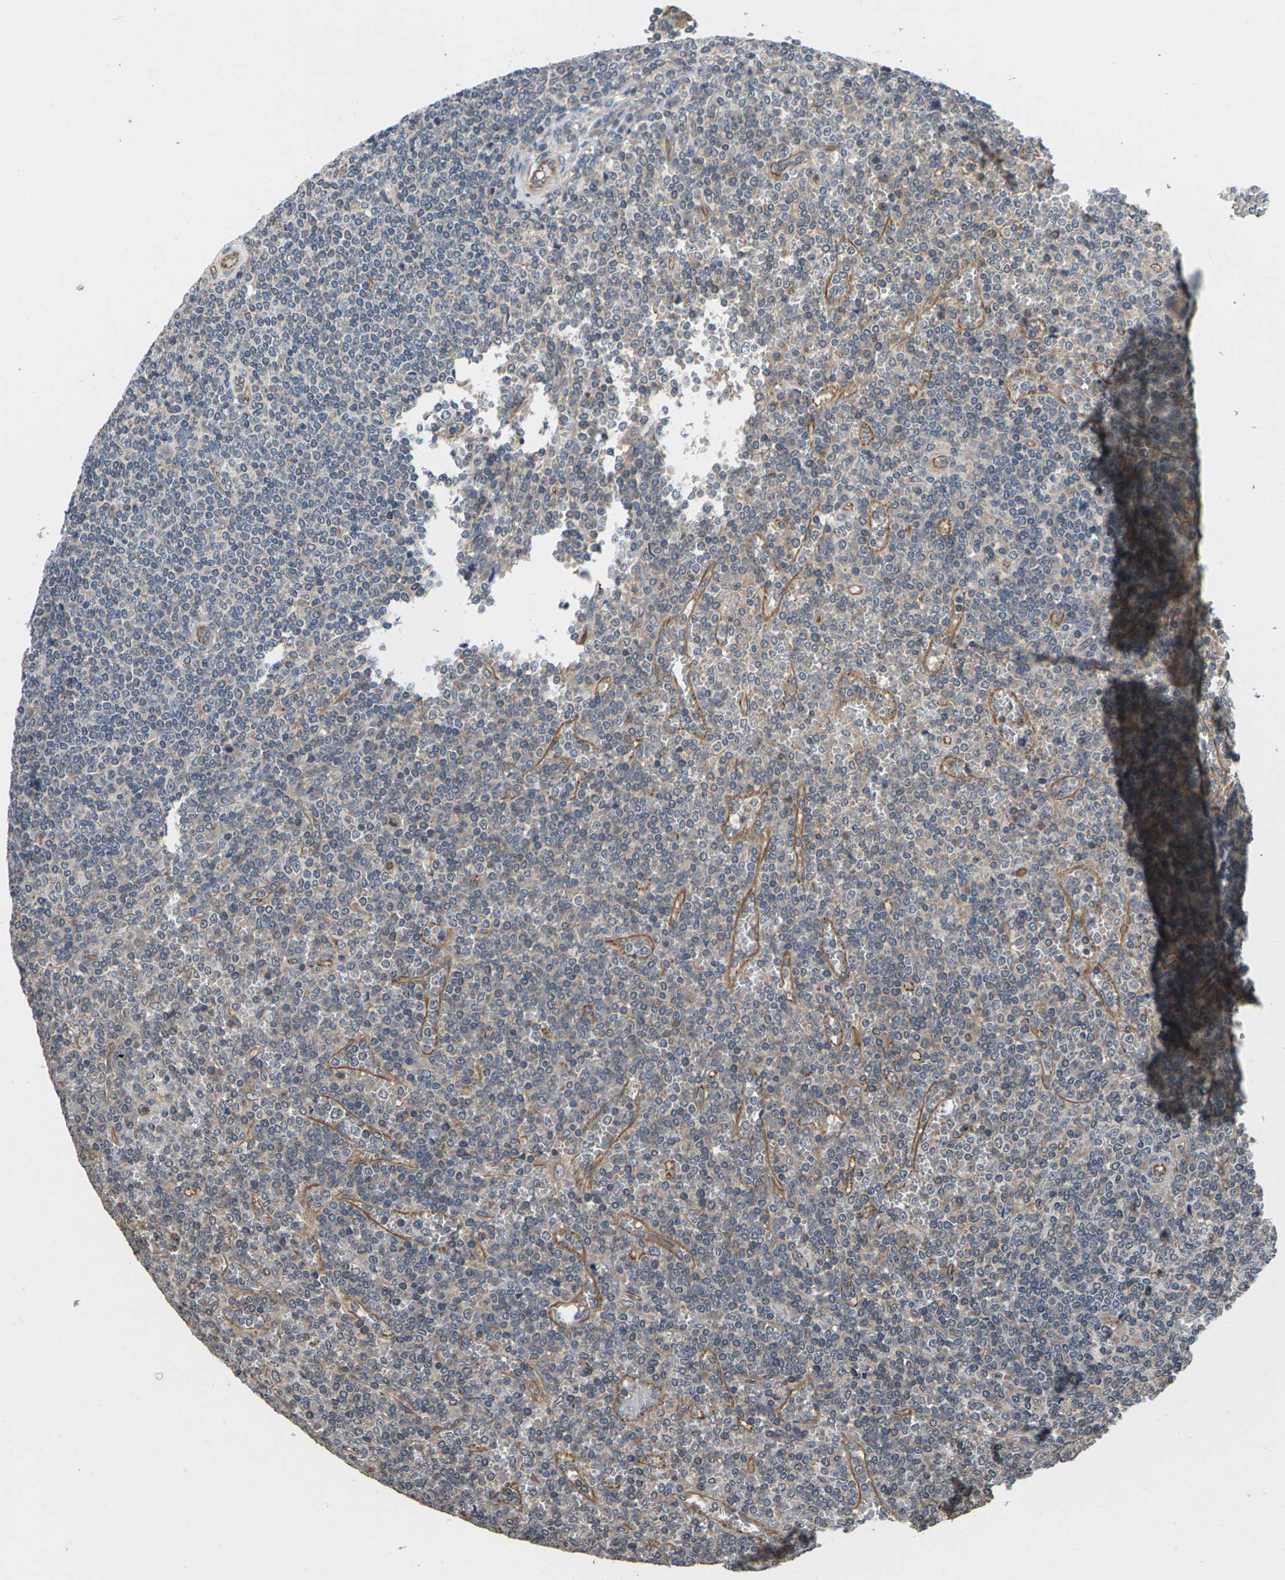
{"staining": {"intensity": "weak", "quantity": ">75%", "location": "cytoplasmic/membranous"}, "tissue": "lymphoma", "cell_type": "Tumor cells", "image_type": "cancer", "snomed": [{"axis": "morphology", "description": "Malignant lymphoma, non-Hodgkin's type, Low grade"}, {"axis": "topography", "description": "Spleen"}], "caption": "This image displays lymphoma stained with immunohistochemistry (IHC) to label a protein in brown. The cytoplasmic/membranous of tumor cells show weak positivity for the protein. Nuclei are counter-stained blue.", "gene": "DKK2", "patient": {"sex": "female", "age": 19}}